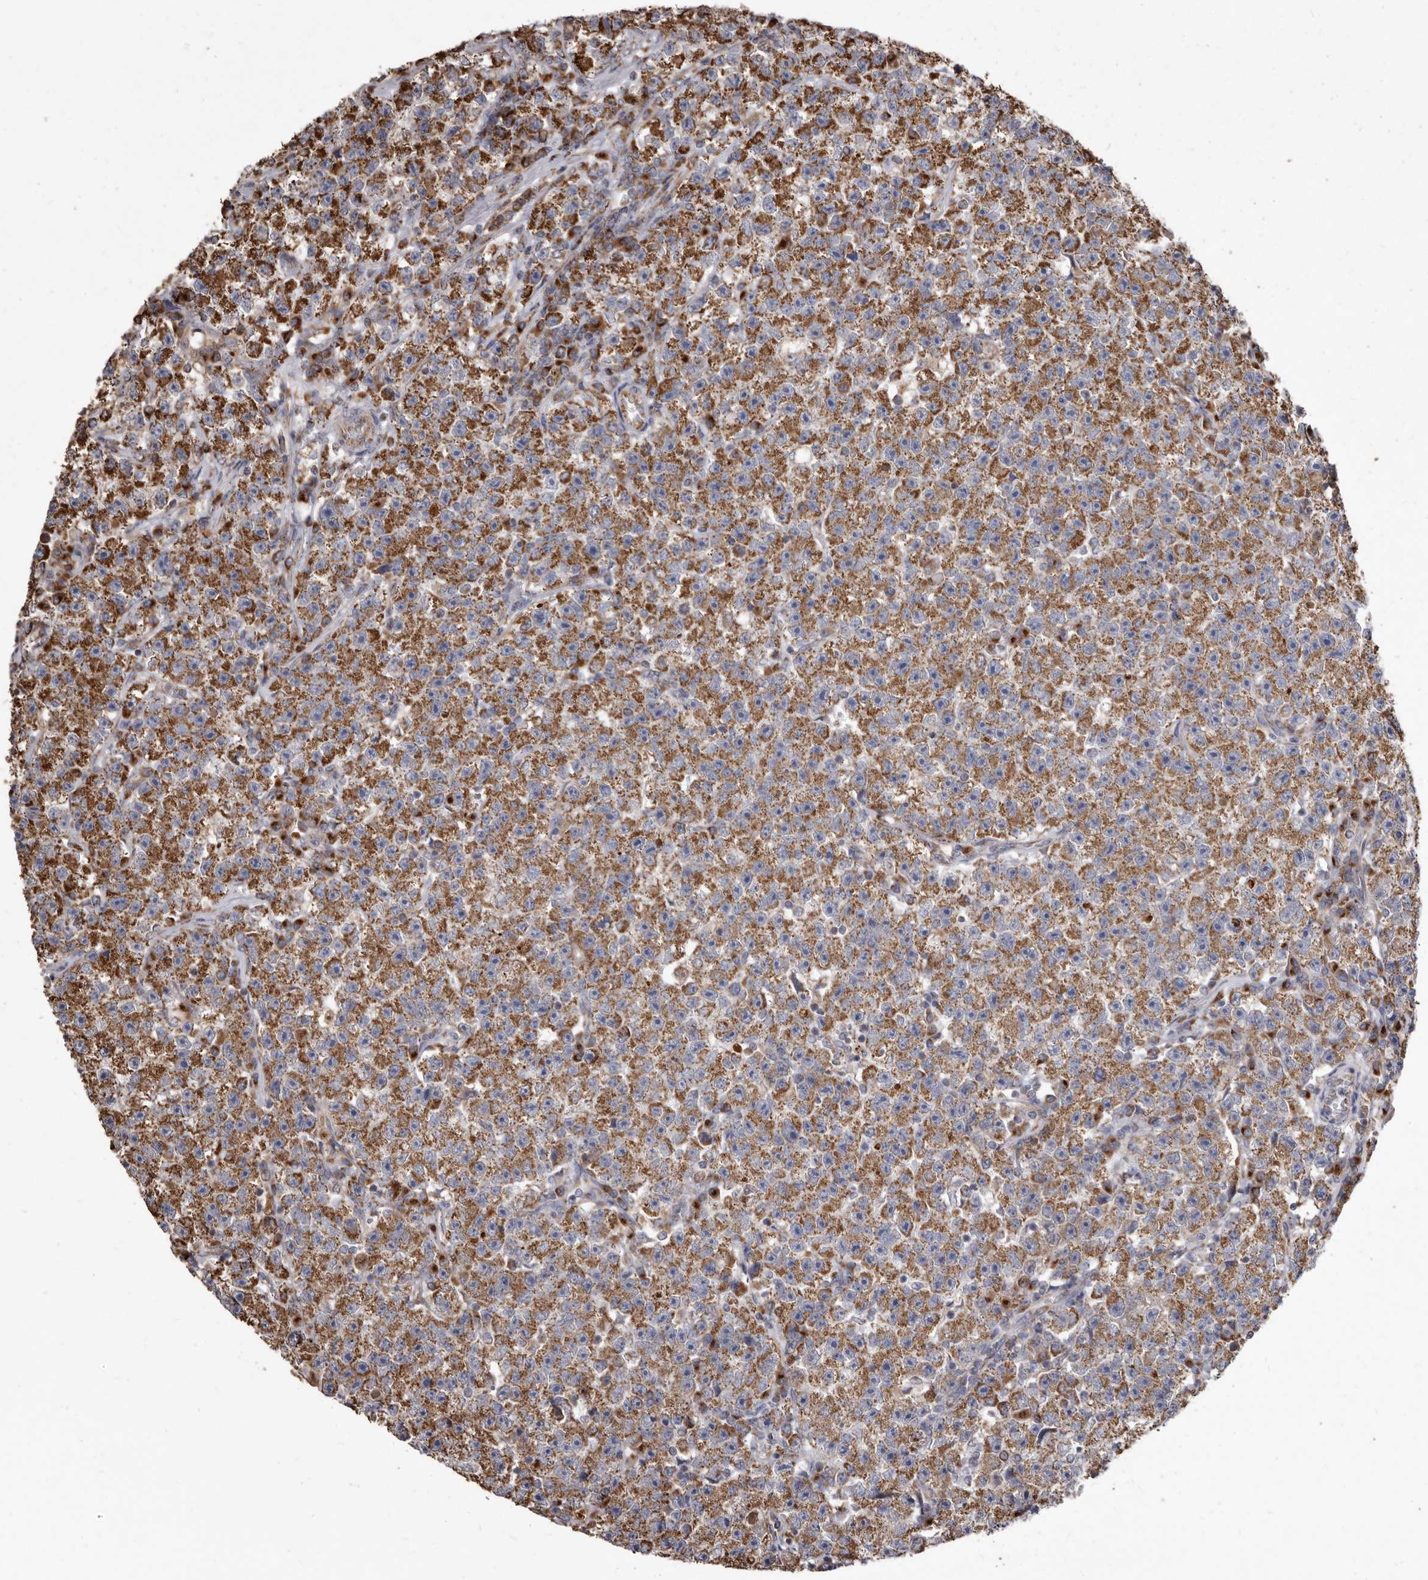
{"staining": {"intensity": "moderate", "quantity": ">75%", "location": "cytoplasmic/membranous"}, "tissue": "testis cancer", "cell_type": "Tumor cells", "image_type": "cancer", "snomed": [{"axis": "morphology", "description": "Seminoma, NOS"}, {"axis": "topography", "description": "Testis"}], "caption": "Testis seminoma stained with DAB (3,3'-diaminobenzidine) IHC demonstrates medium levels of moderate cytoplasmic/membranous positivity in approximately >75% of tumor cells.", "gene": "CDK5RAP3", "patient": {"sex": "male", "age": 22}}